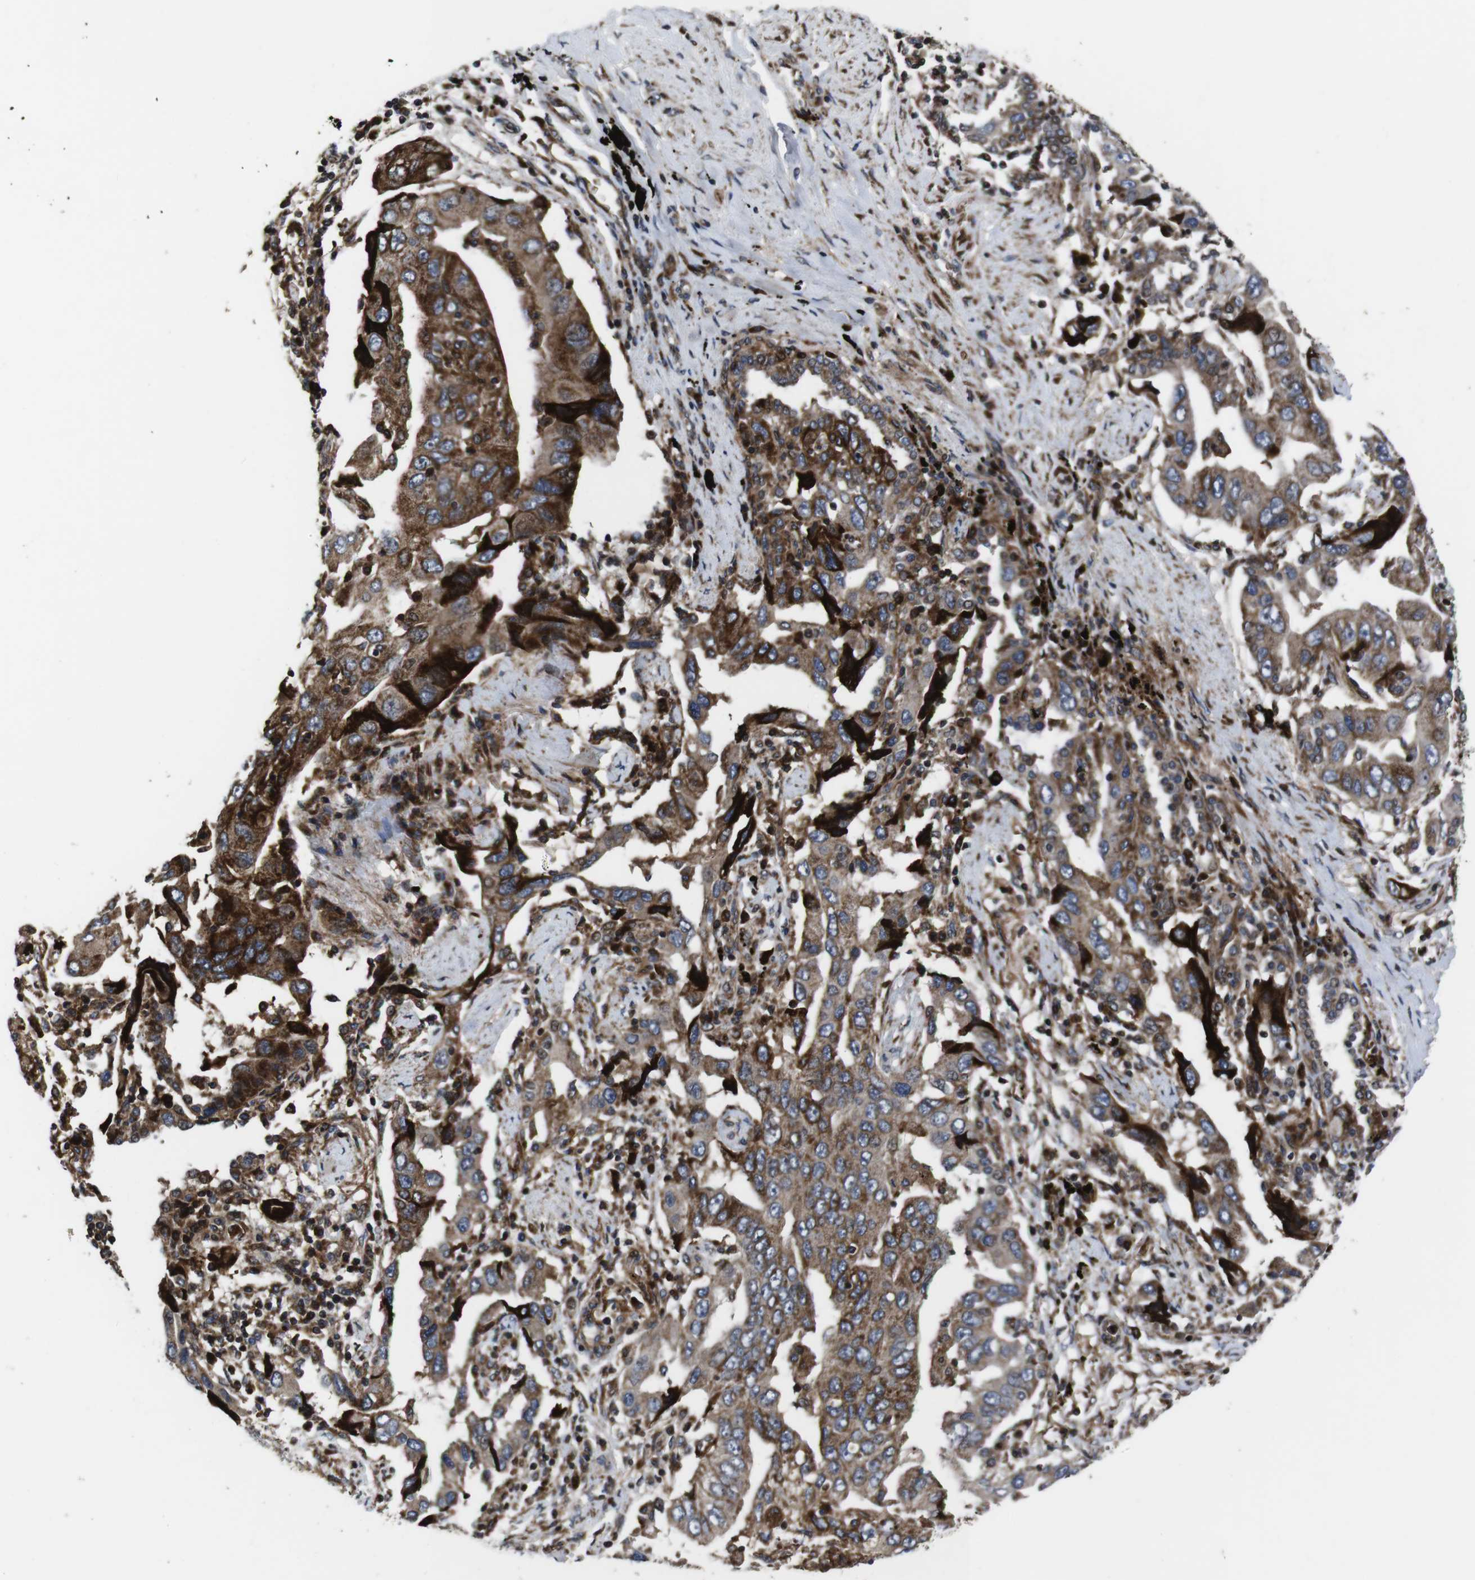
{"staining": {"intensity": "moderate", "quantity": ">75%", "location": "cytoplasmic/membranous"}, "tissue": "lung cancer", "cell_type": "Tumor cells", "image_type": "cancer", "snomed": [{"axis": "morphology", "description": "Adenocarcinoma, NOS"}, {"axis": "topography", "description": "Lung"}], "caption": "Moderate cytoplasmic/membranous expression for a protein is present in about >75% of tumor cells of lung cancer (adenocarcinoma) using immunohistochemistry.", "gene": "SMYD3", "patient": {"sex": "female", "age": 65}}